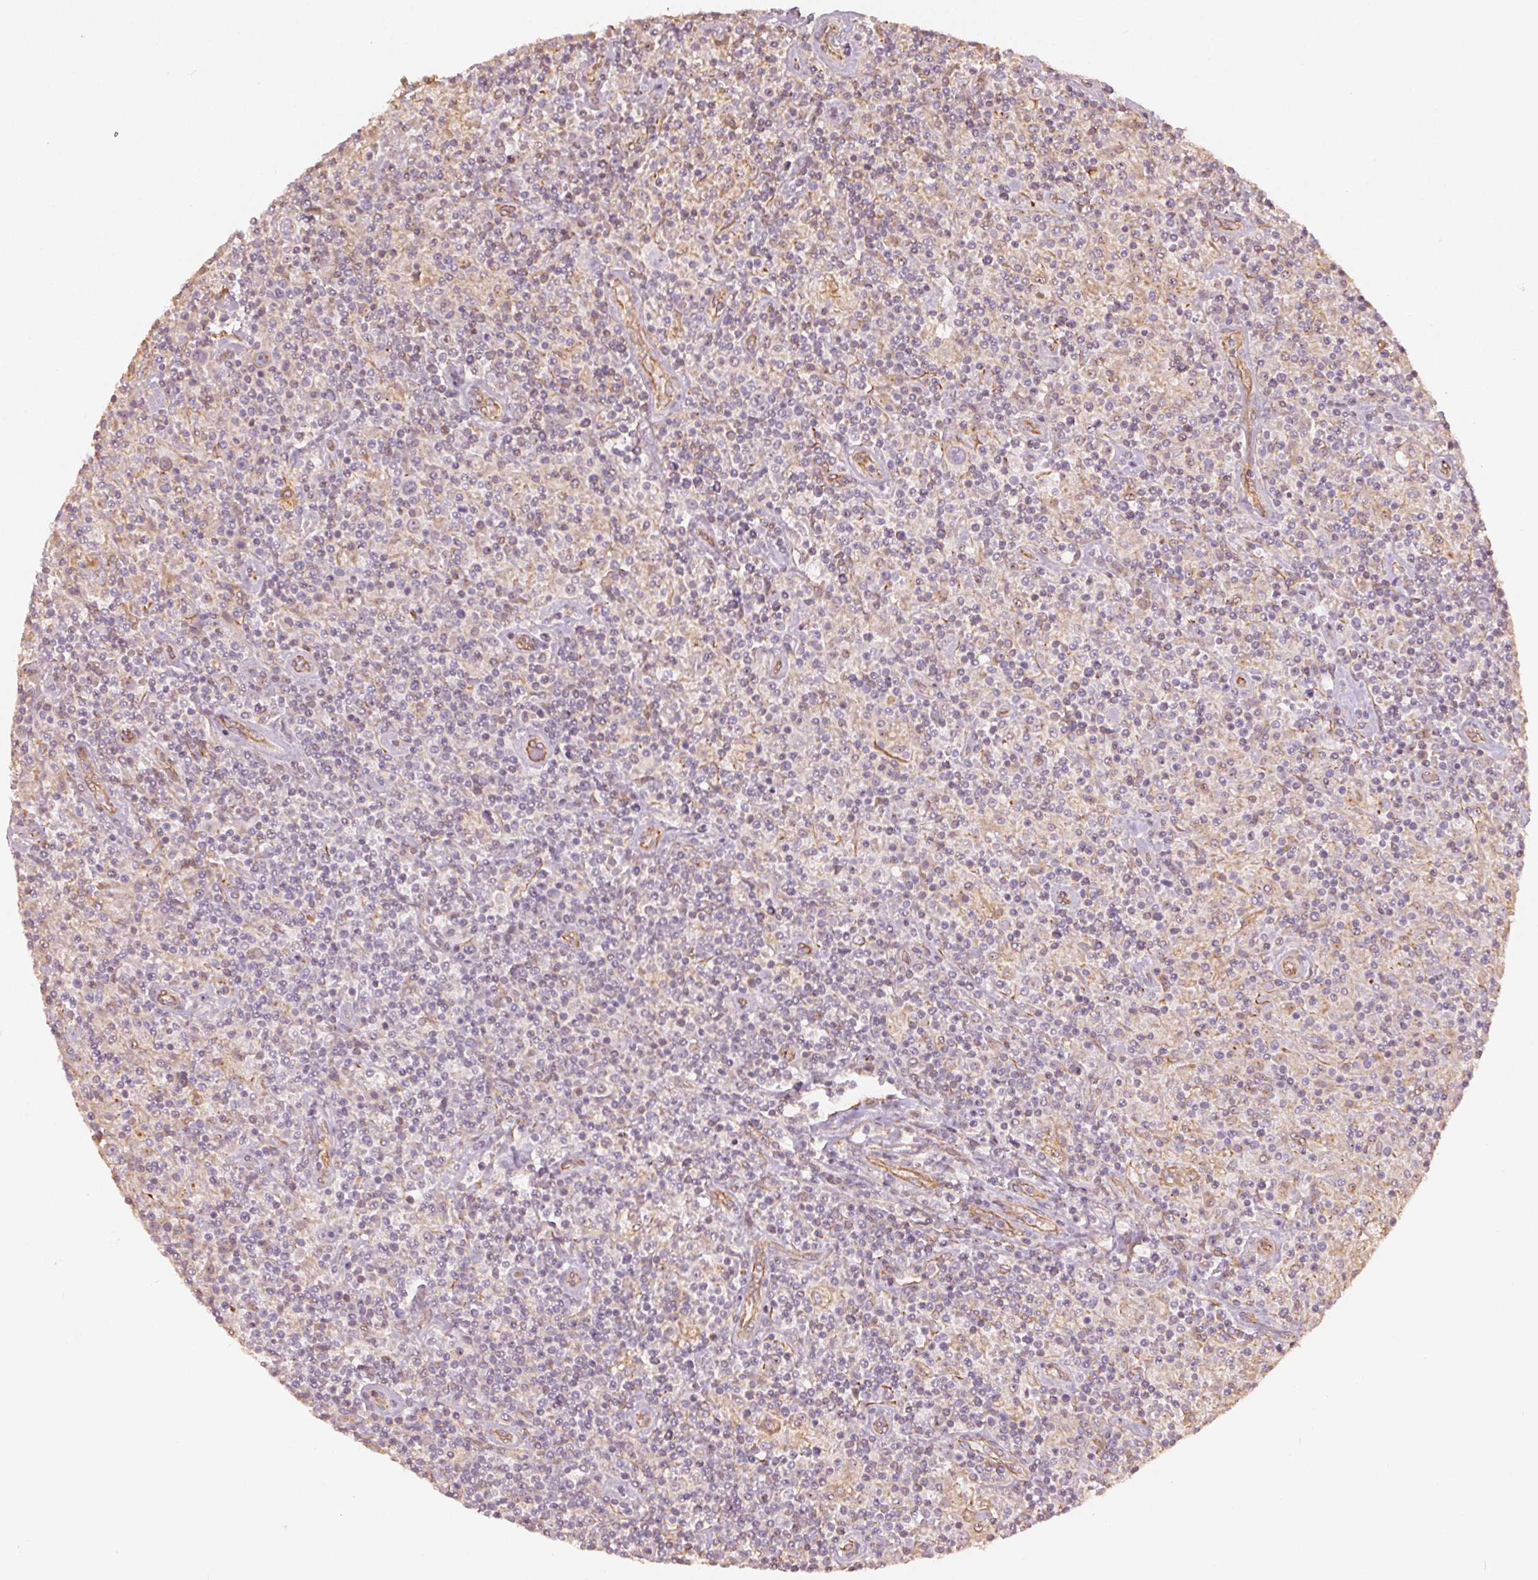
{"staining": {"intensity": "negative", "quantity": "none", "location": "none"}, "tissue": "lymphoma", "cell_type": "Tumor cells", "image_type": "cancer", "snomed": [{"axis": "morphology", "description": "Hodgkin's disease, NOS"}, {"axis": "topography", "description": "Lymph node"}], "caption": "The photomicrograph displays no significant staining in tumor cells of Hodgkin's disease. The staining was performed using DAB (3,3'-diaminobenzidine) to visualize the protein expression in brown, while the nuclei were stained in blue with hematoxylin (Magnification: 20x).", "gene": "FOXR2", "patient": {"sex": "male", "age": 70}}